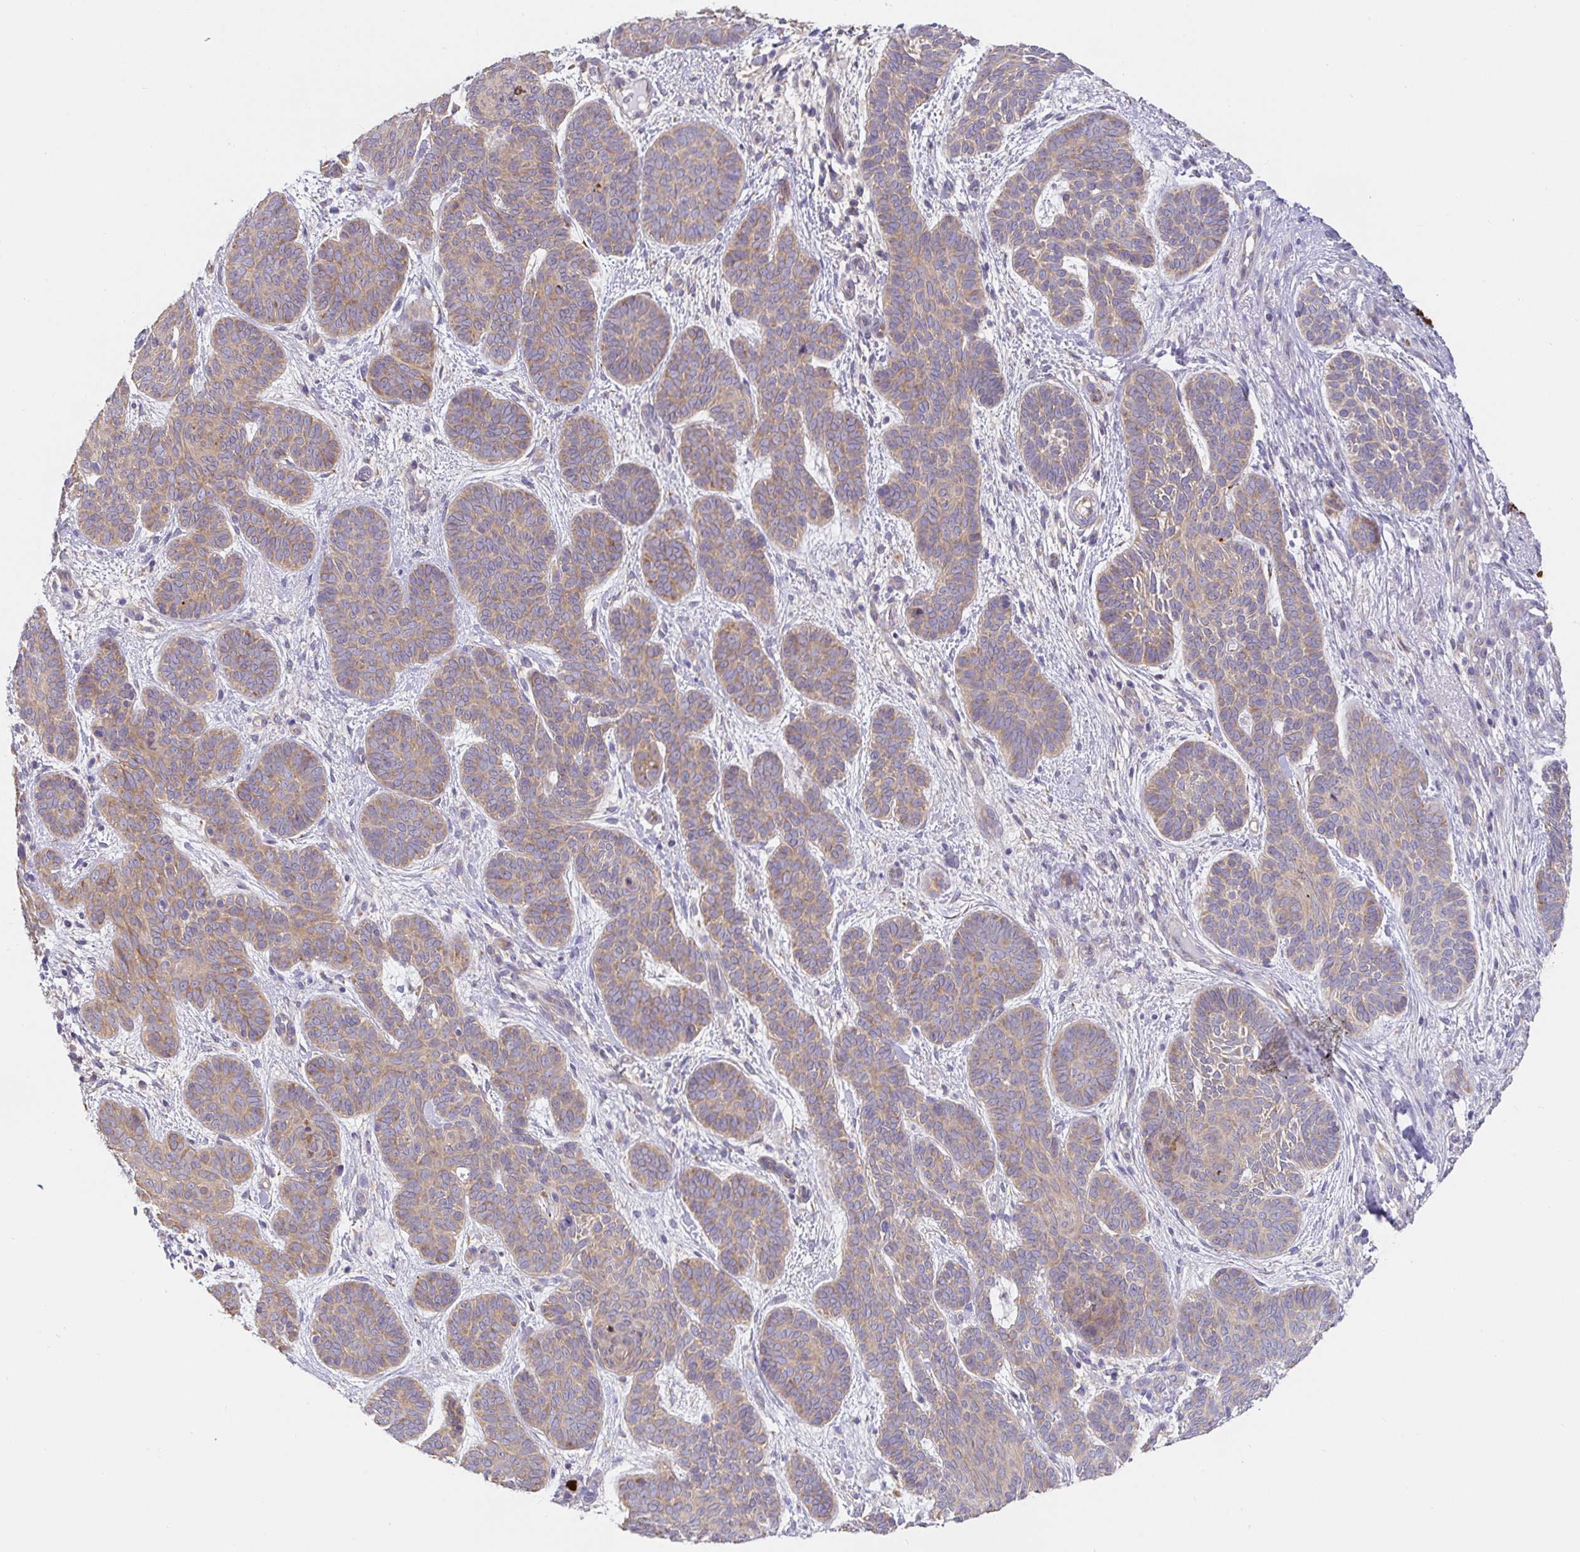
{"staining": {"intensity": "weak", "quantity": ">75%", "location": "cytoplasmic/membranous"}, "tissue": "skin cancer", "cell_type": "Tumor cells", "image_type": "cancer", "snomed": [{"axis": "morphology", "description": "Basal cell carcinoma"}, {"axis": "topography", "description": "Skin"}], "caption": "This micrograph shows immunohistochemistry staining of human skin basal cell carcinoma, with low weak cytoplasmic/membranous expression in about >75% of tumor cells.", "gene": "PDPK1", "patient": {"sex": "female", "age": 82}}